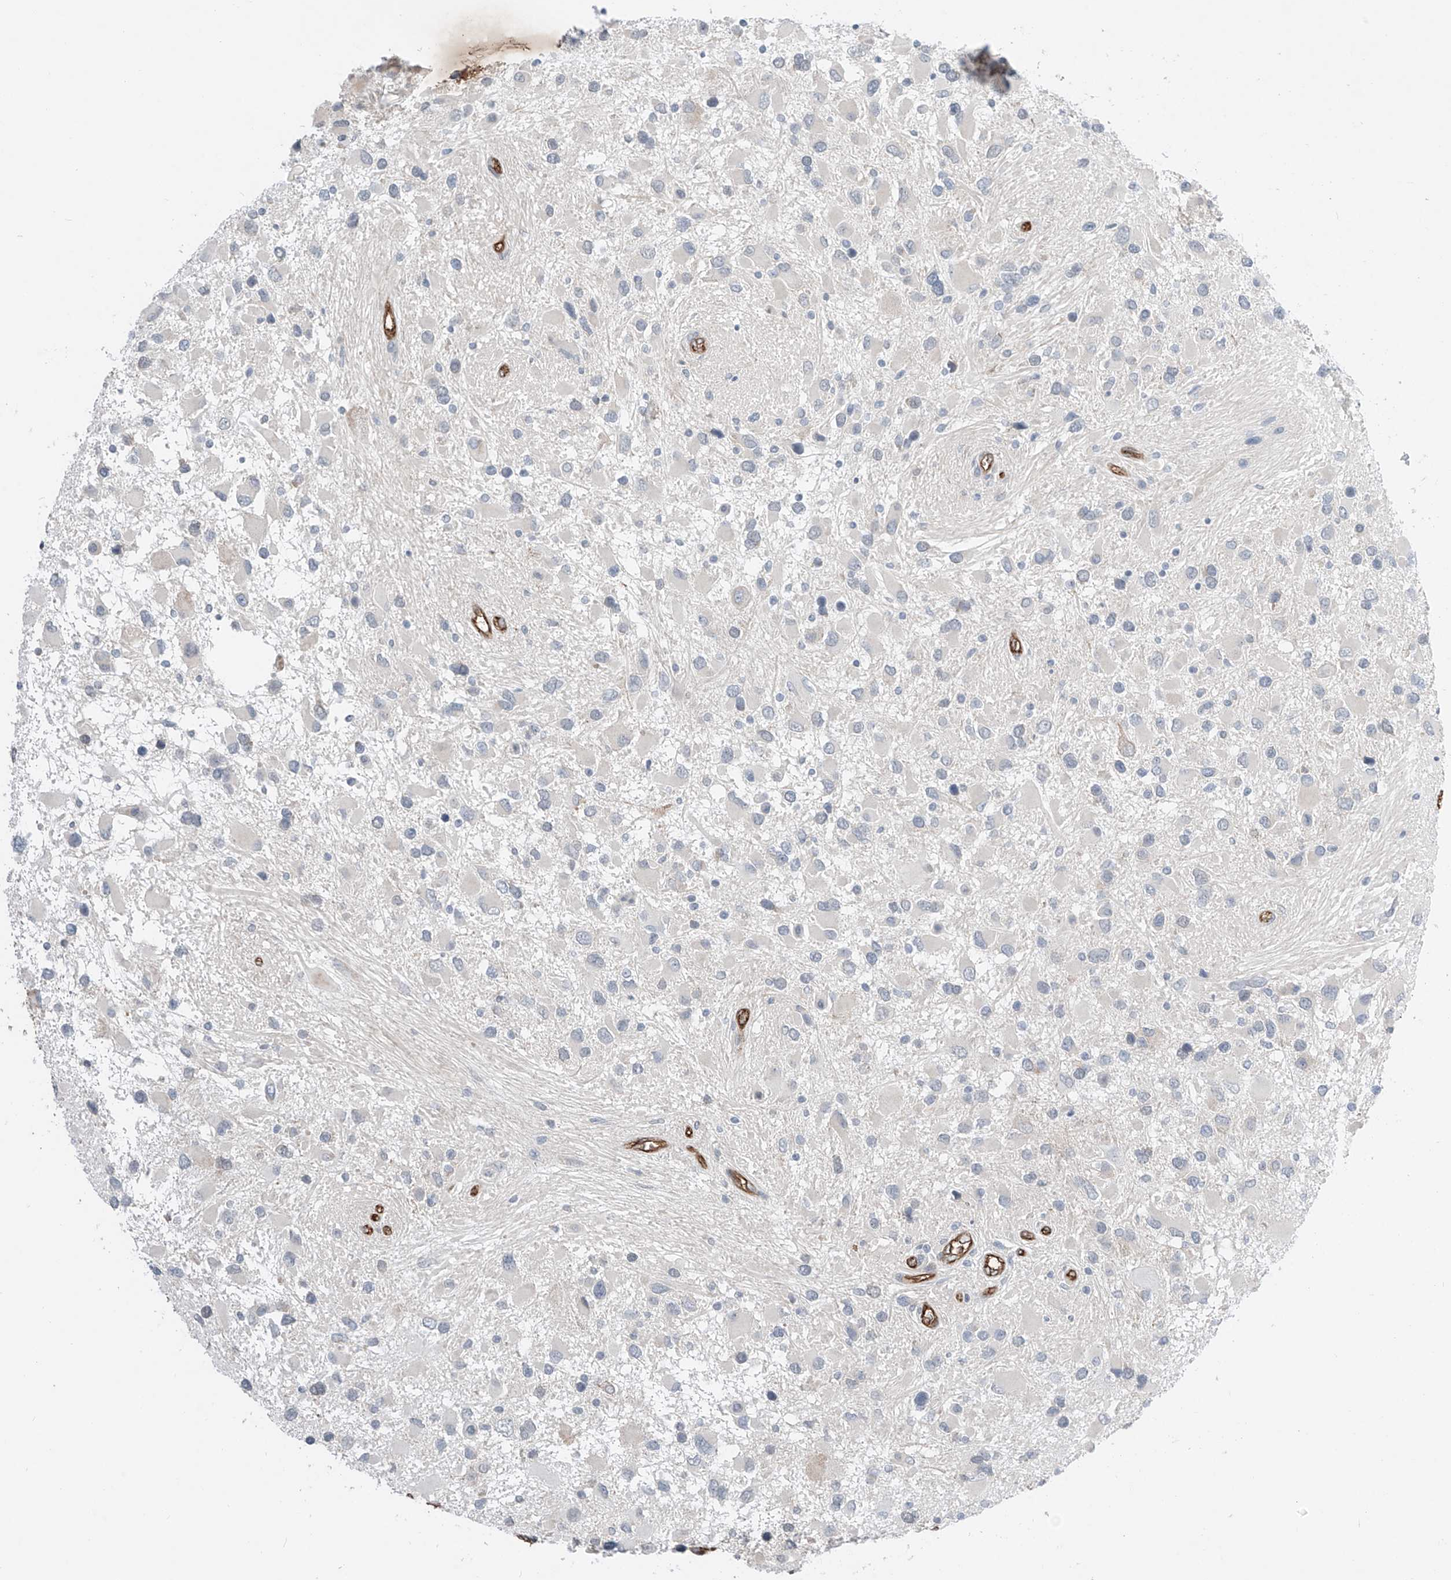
{"staining": {"intensity": "negative", "quantity": "none", "location": "none"}, "tissue": "glioma", "cell_type": "Tumor cells", "image_type": "cancer", "snomed": [{"axis": "morphology", "description": "Glioma, malignant, High grade"}, {"axis": "topography", "description": "Brain"}], "caption": "An image of human glioma is negative for staining in tumor cells.", "gene": "ABLIM2", "patient": {"sex": "male", "age": 53}}